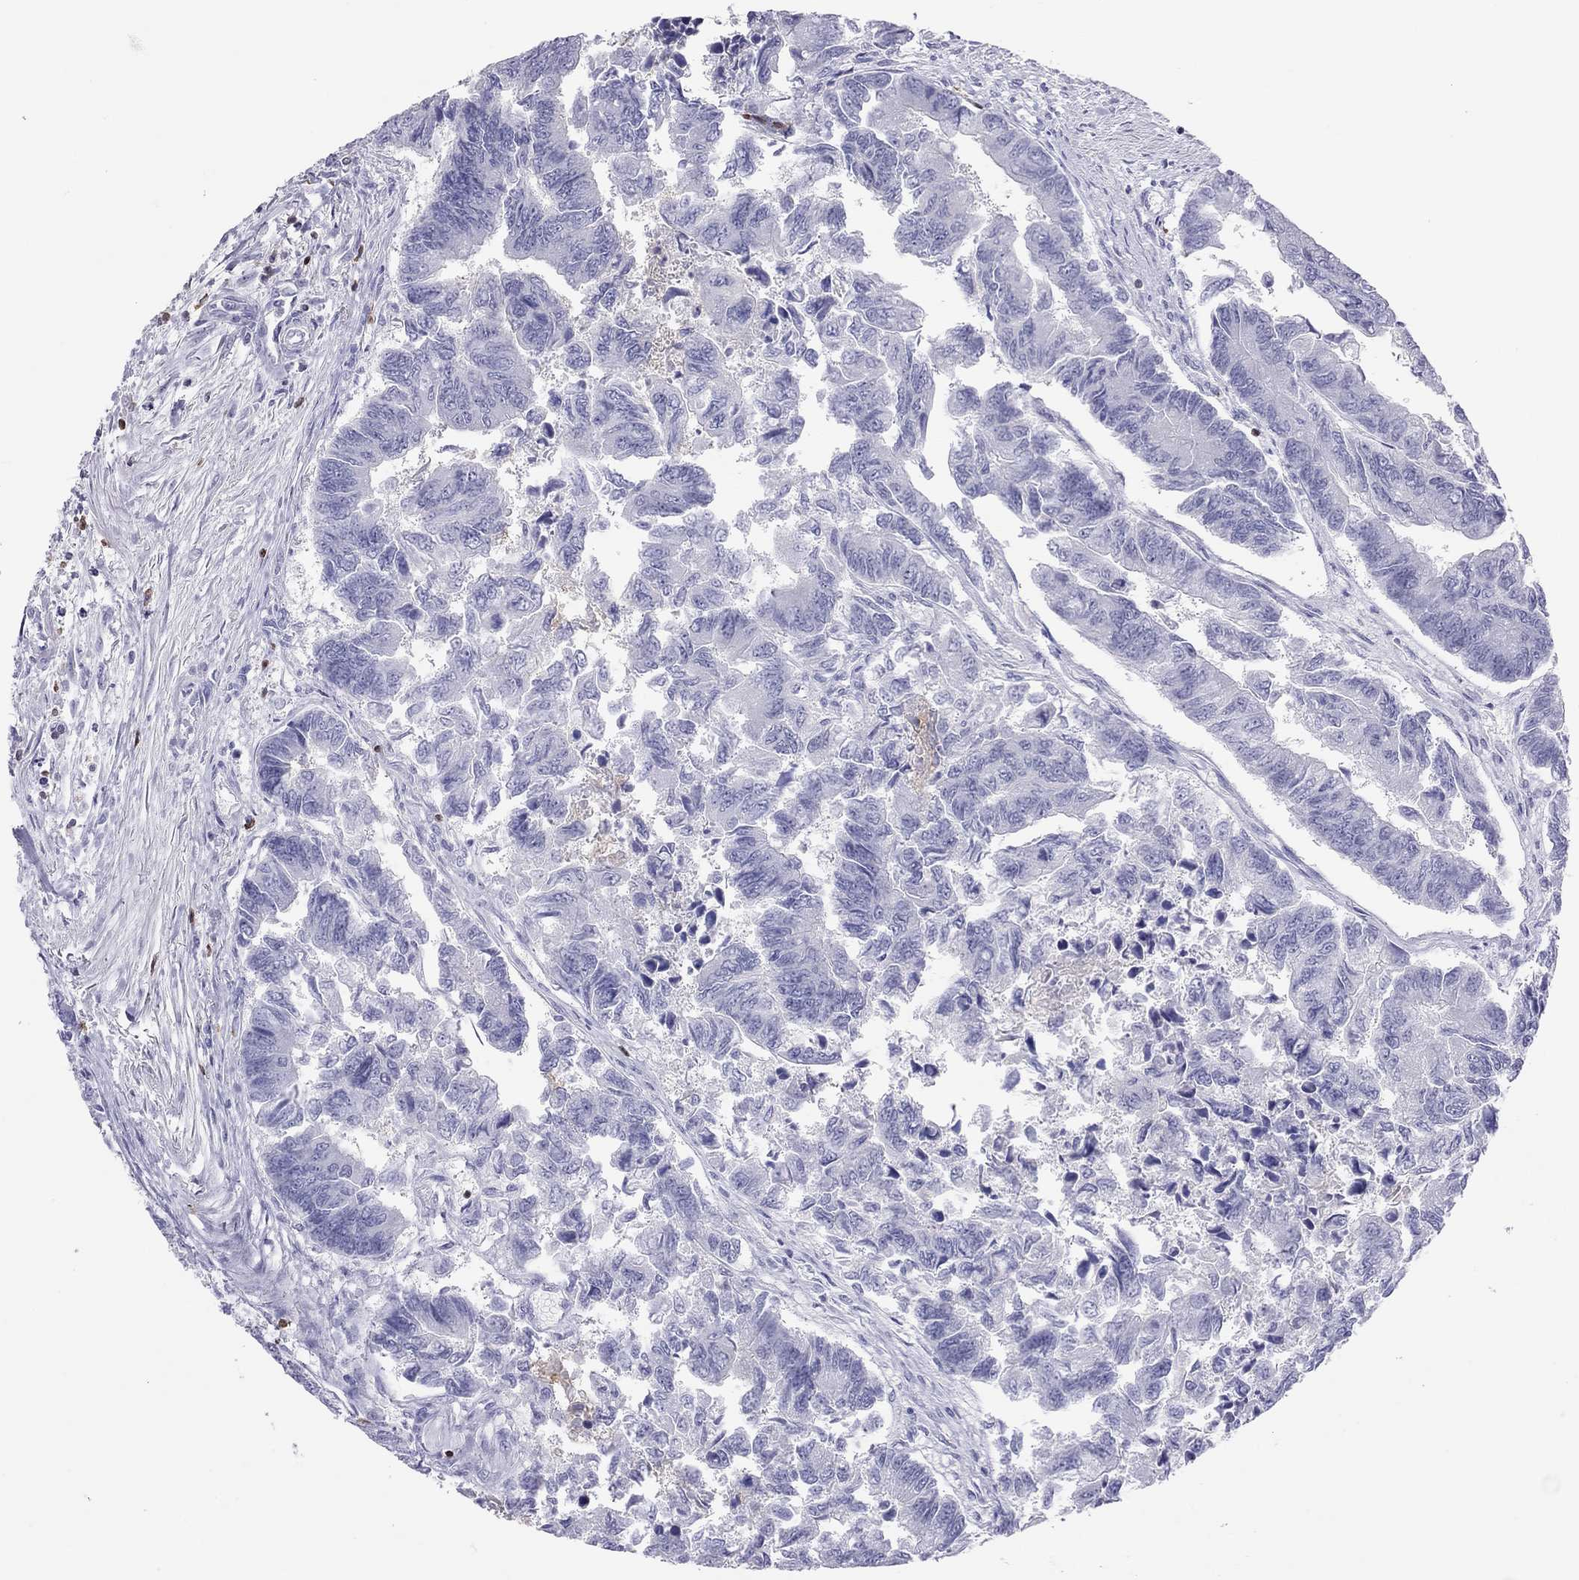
{"staining": {"intensity": "negative", "quantity": "none", "location": "none"}, "tissue": "colorectal cancer", "cell_type": "Tumor cells", "image_type": "cancer", "snomed": [{"axis": "morphology", "description": "Adenocarcinoma, NOS"}, {"axis": "topography", "description": "Colon"}], "caption": "Tumor cells are negative for brown protein staining in colorectal cancer.", "gene": "SH2D2A", "patient": {"sex": "female", "age": 65}}